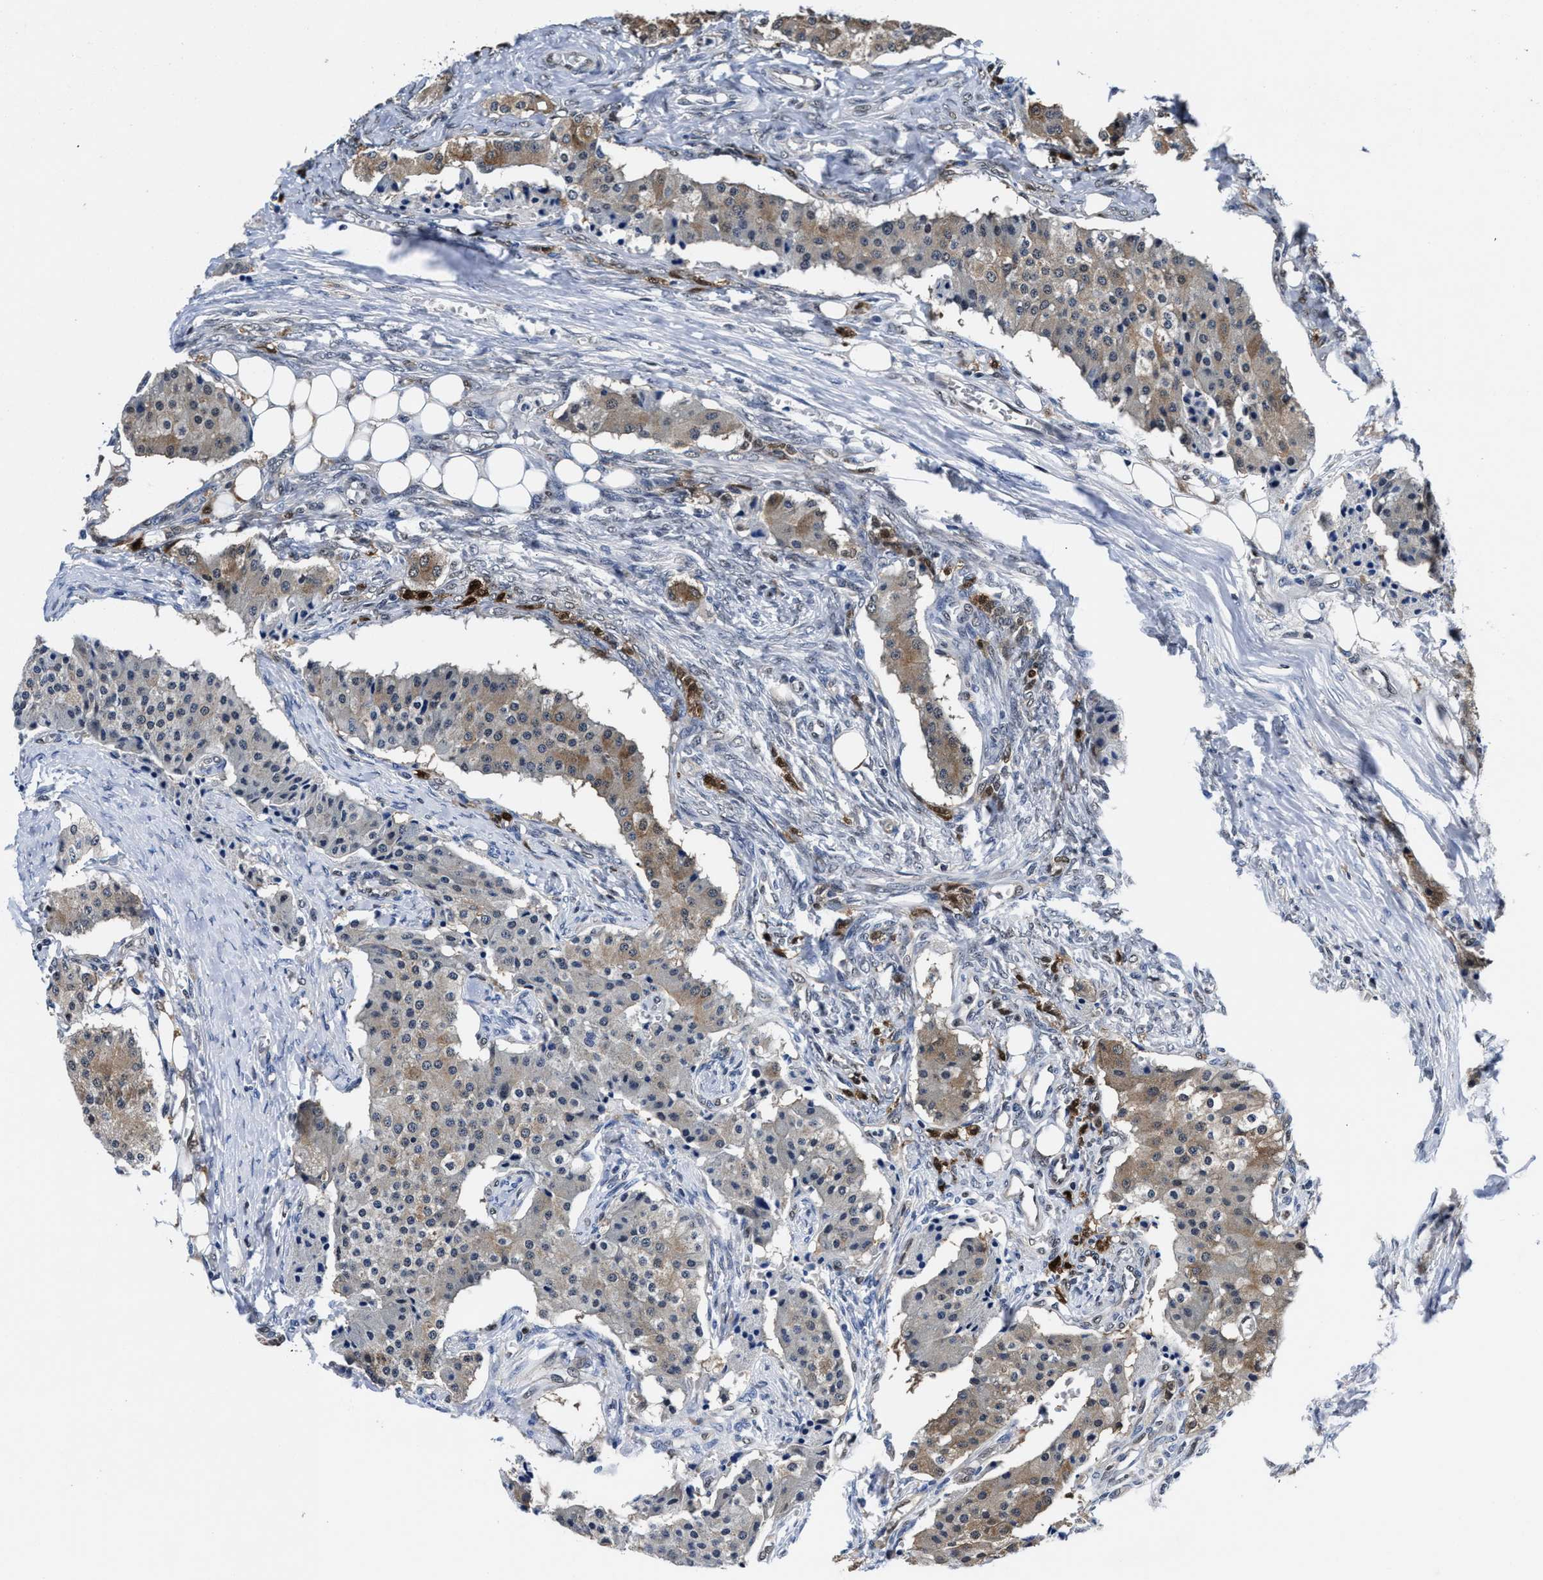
{"staining": {"intensity": "weak", "quantity": ">75%", "location": "cytoplasmic/membranous"}, "tissue": "carcinoid", "cell_type": "Tumor cells", "image_type": "cancer", "snomed": [{"axis": "morphology", "description": "Carcinoid, malignant, NOS"}, {"axis": "topography", "description": "Colon"}], "caption": "Carcinoid tissue shows weak cytoplasmic/membranous staining in approximately >75% of tumor cells, visualized by immunohistochemistry.", "gene": "ACLY", "patient": {"sex": "female", "age": 52}}